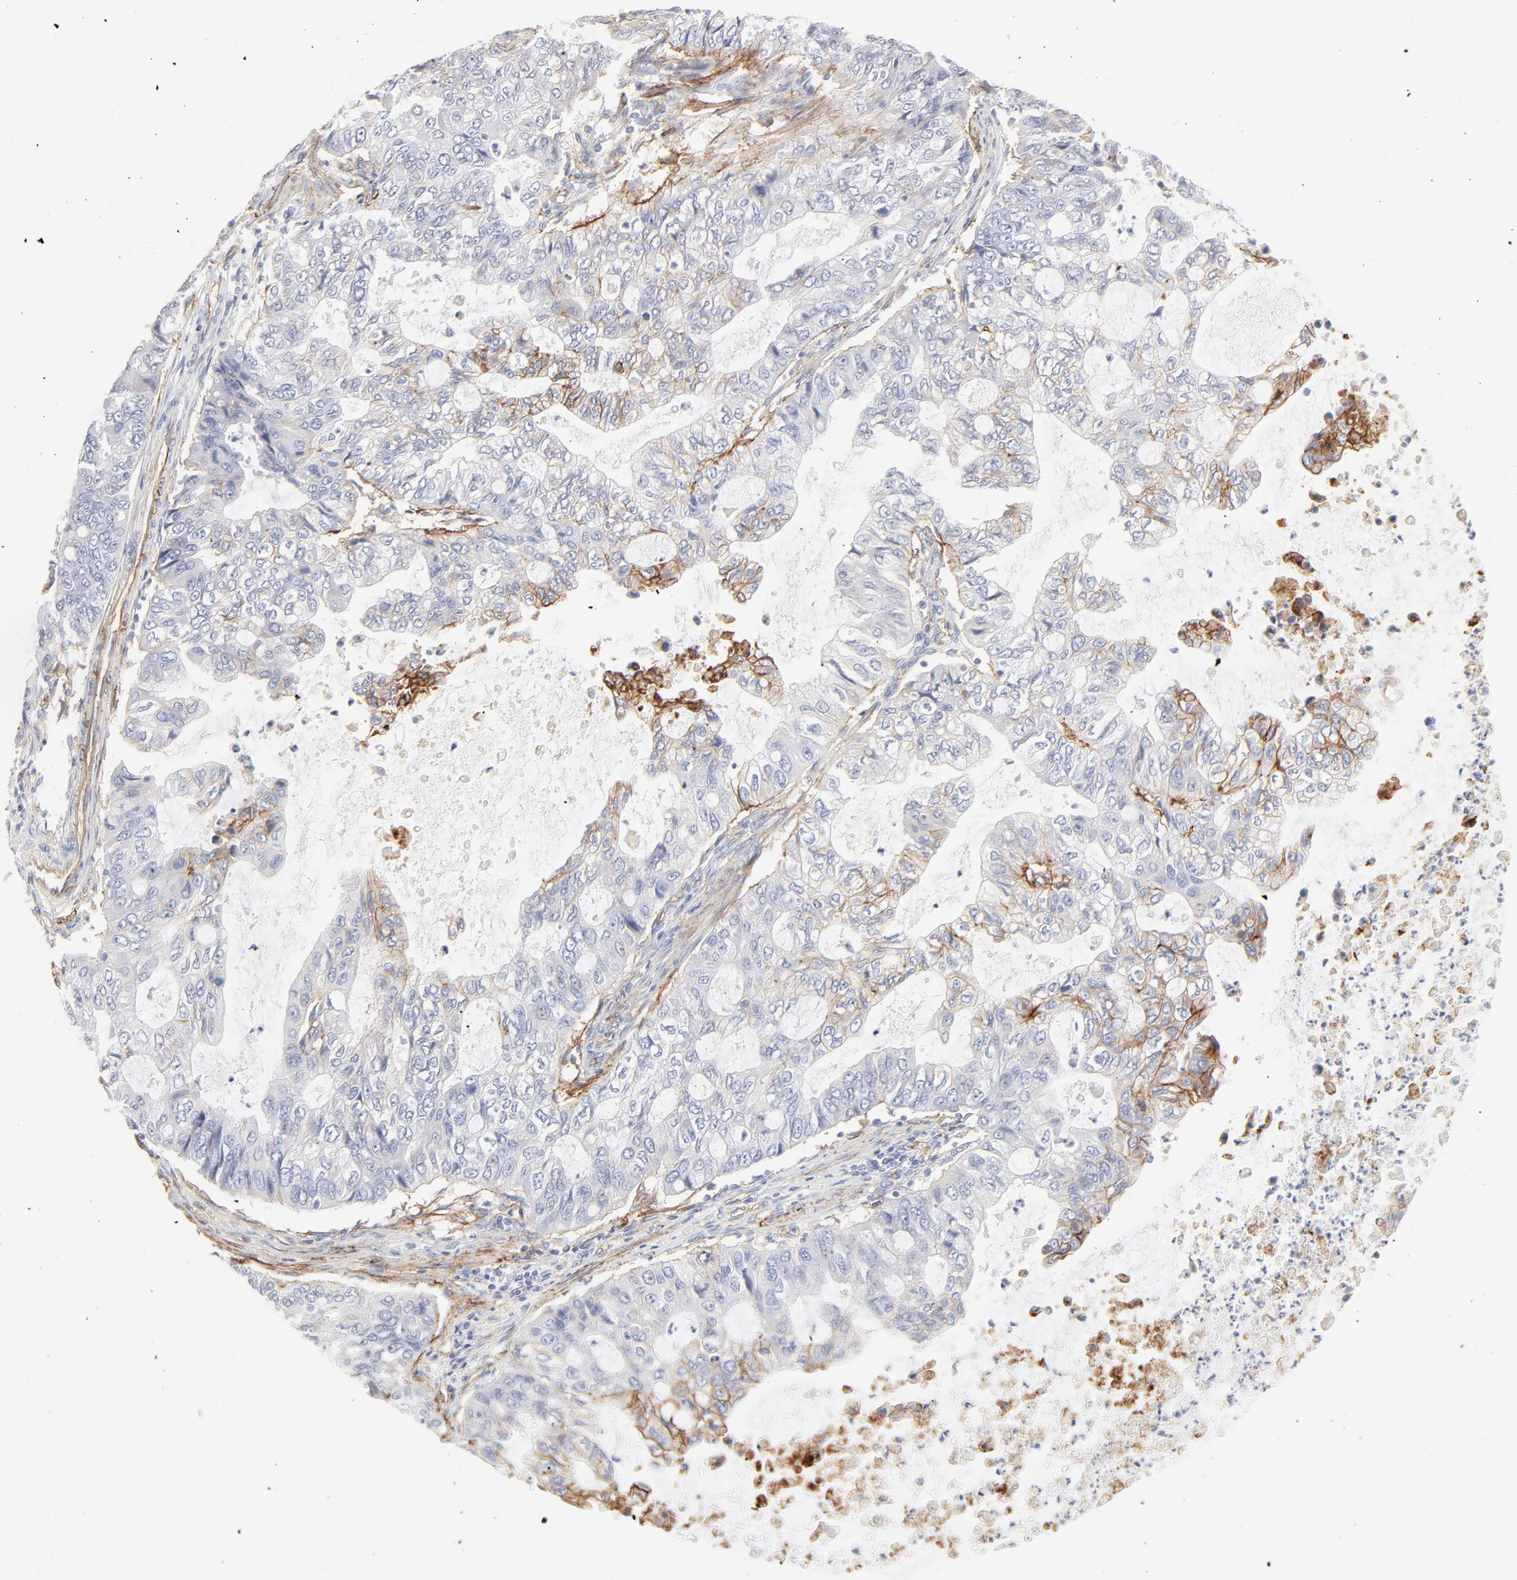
{"staining": {"intensity": "moderate", "quantity": "<25%", "location": "cytoplasmic/membranous"}, "tissue": "stomach cancer", "cell_type": "Tumor cells", "image_type": "cancer", "snomed": [{"axis": "morphology", "description": "Adenocarcinoma, NOS"}, {"axis": "topography", "description": "Stomach, upper"}], "caption": "Immunohistochemistry of stomach cancer displays low levels of moderate cytoplasmic/membranous positivity in approximately <25% of tumor cells. (brown staining indicates protein expression, while blue staining denotes nuclei).", "gene": "ITGA5", "patient": {"sex": "female", "age": 52}}